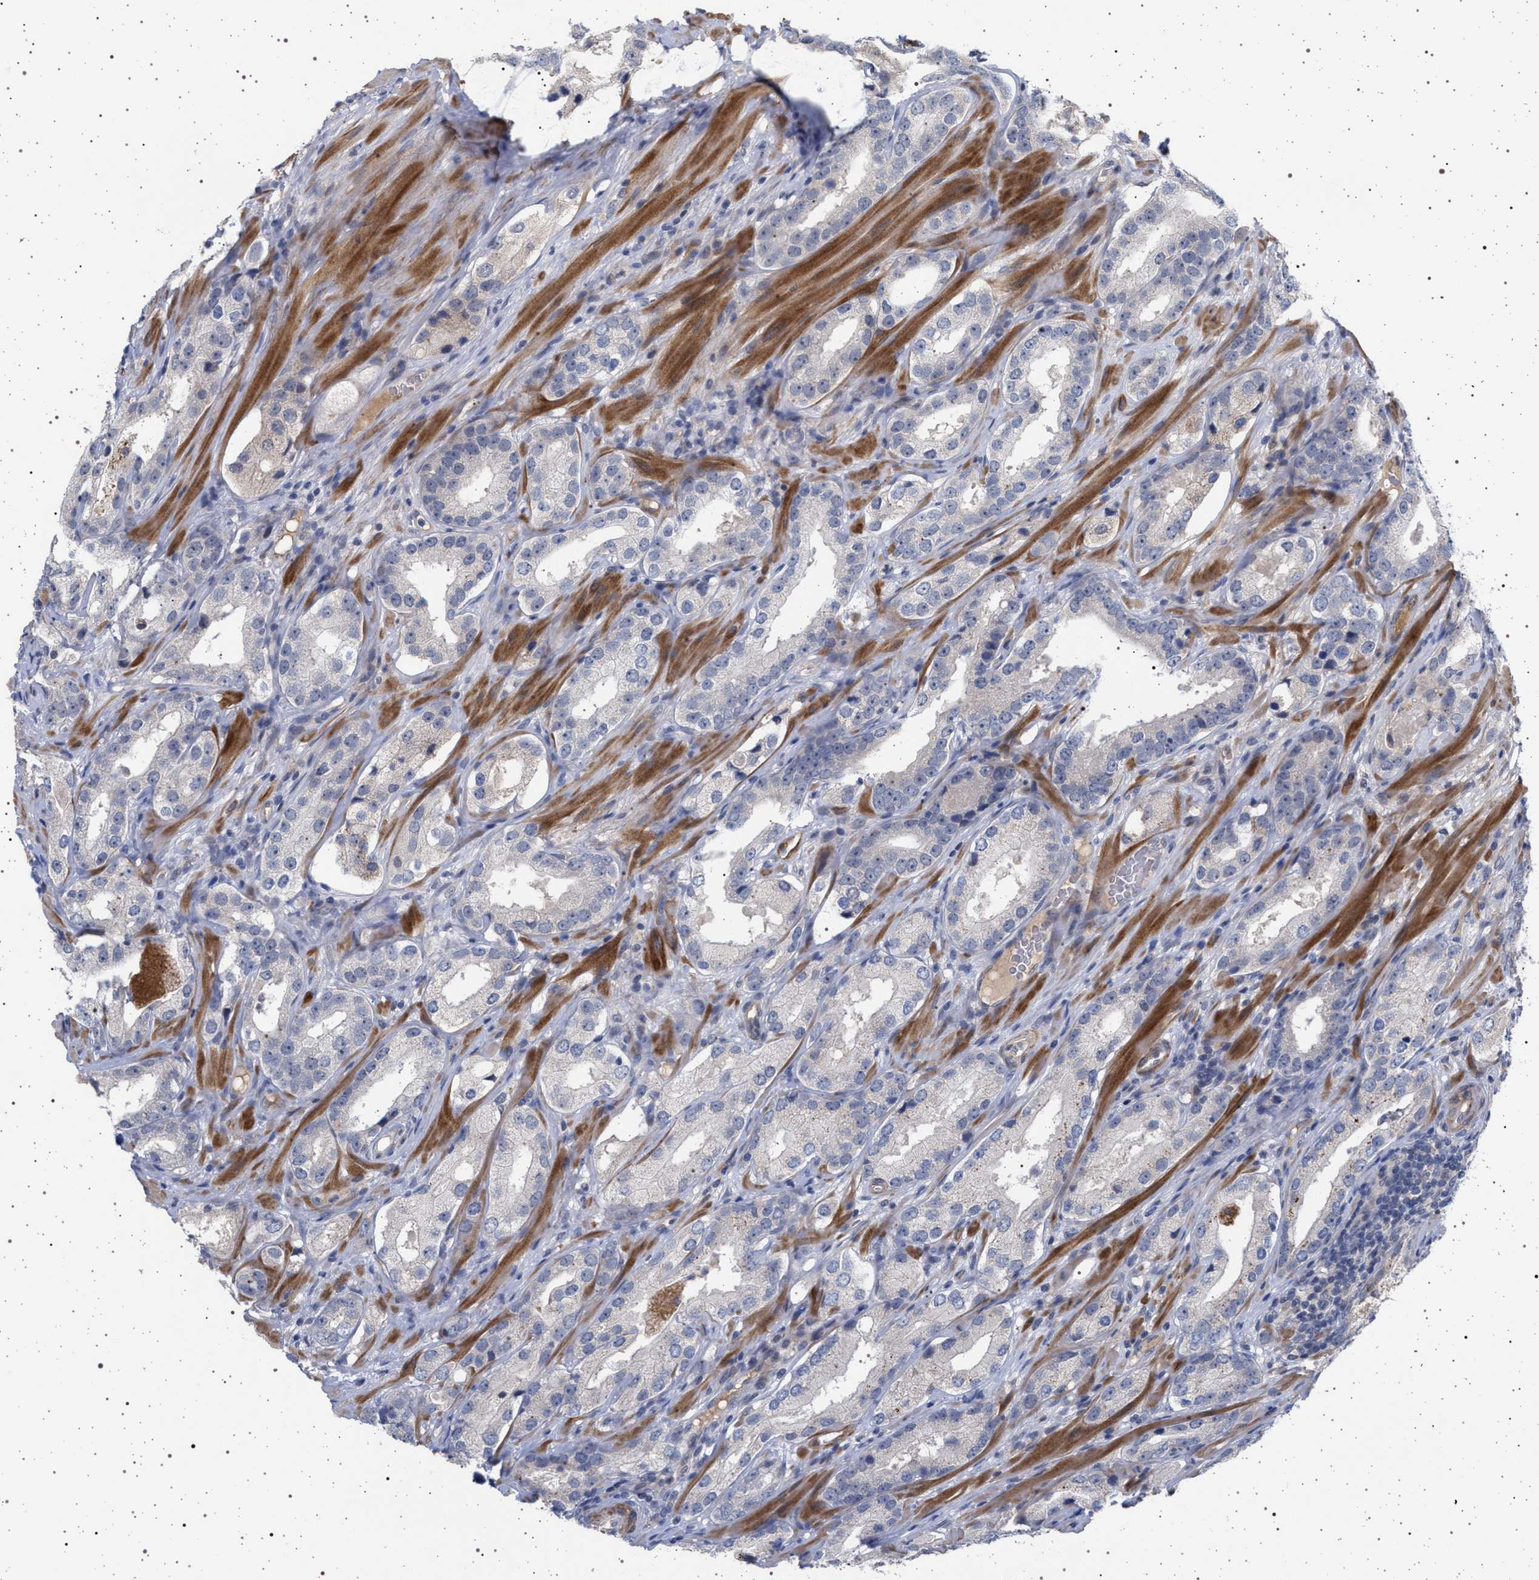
{"staining": {"intensity": "negative", "quantity": "none", "location": "none"}, "tissue": "prostate cancer", "cell_type": "Tumor cells", "image_type": "cancer", "snomed": [{"axis": "morphology", "description": "Adenocarcinoma, High grade"}, {"axis": "topography", "description": "Prostate"}], "caption": "Tumor cells are negative for brown protein staining in prostate high-grade adenocarcinoma.", "gene": "RBM48", "patient": {"sex": "male", "age": 63}}